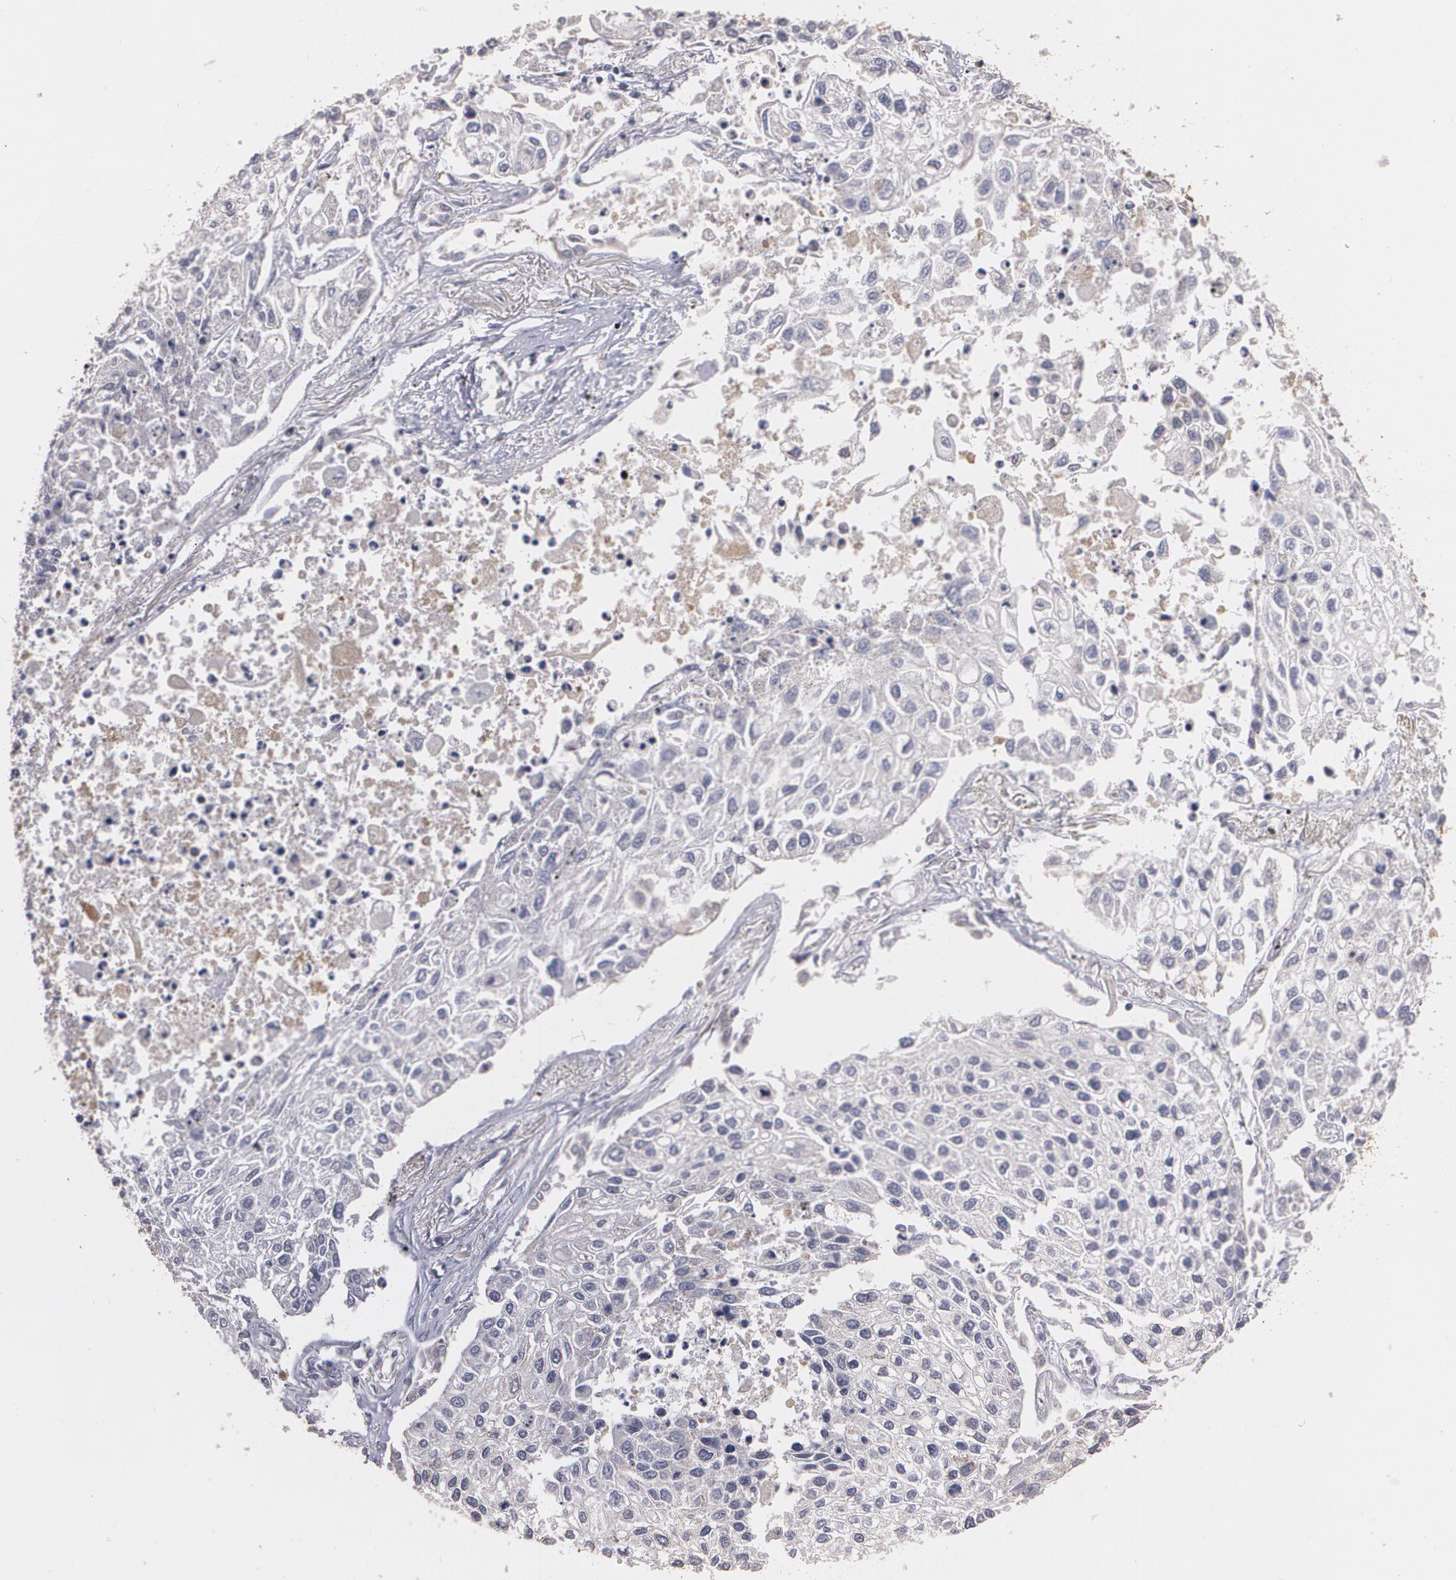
{"staining": {"intensity": "weak", "quantity": ">75%", "location": "cytoplasmic/membranous"}, "tissue": "lung cancer", "cell_type": "Tumor cells", "image_type": "cancer", "snomed": [{"axis": "morphology", "description": "Squamous cell carcinoma, NOS"}, {"axis": "topography", "description": "Lung"}], "caption": "Lung cancer was stained to show a protein in brown. There is low levels of weak cytoplasmic/membranous staining in about >75% of tumor cells.", "gene": "PON1", "patient": {"sex": "male", "age": 75}}